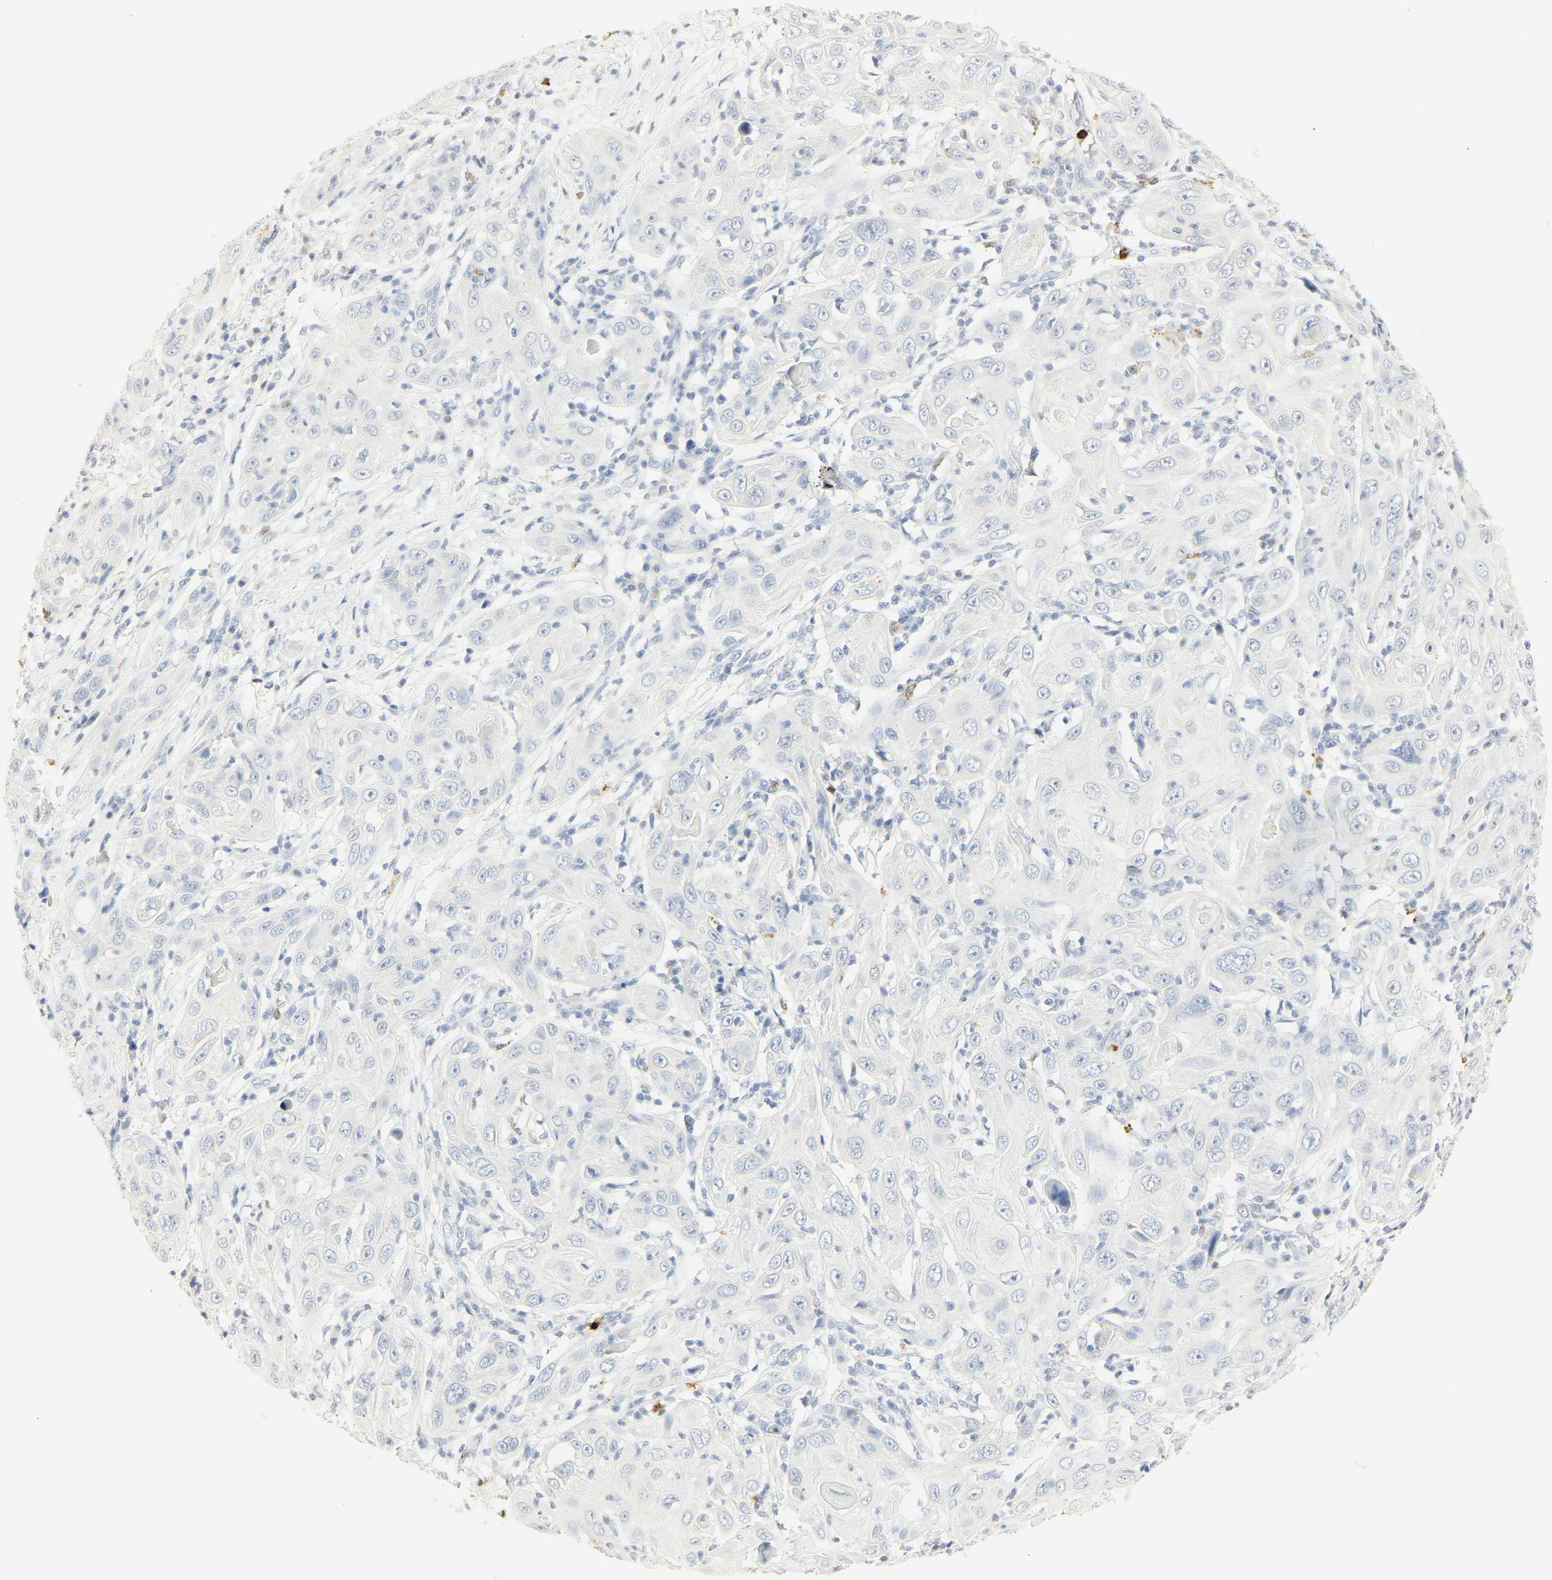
{"staining": {"intensity": "negative", "quantity": "none", "location": "none"}, "tissue": "skin cancer", "cell_type": "Tumor cells", "image_type": "cancer", "snomed": [{"axis": "morphology", "description": "Squamous cell carcinoma, NOS"}, {"axis": "topography", "description": "Skin"}], "caption": "The photomicrograph demonstrates no staining of tumor cells in skin cancer.", "gene": "MPO", "patient": {"sex": "female", "age": 88}}